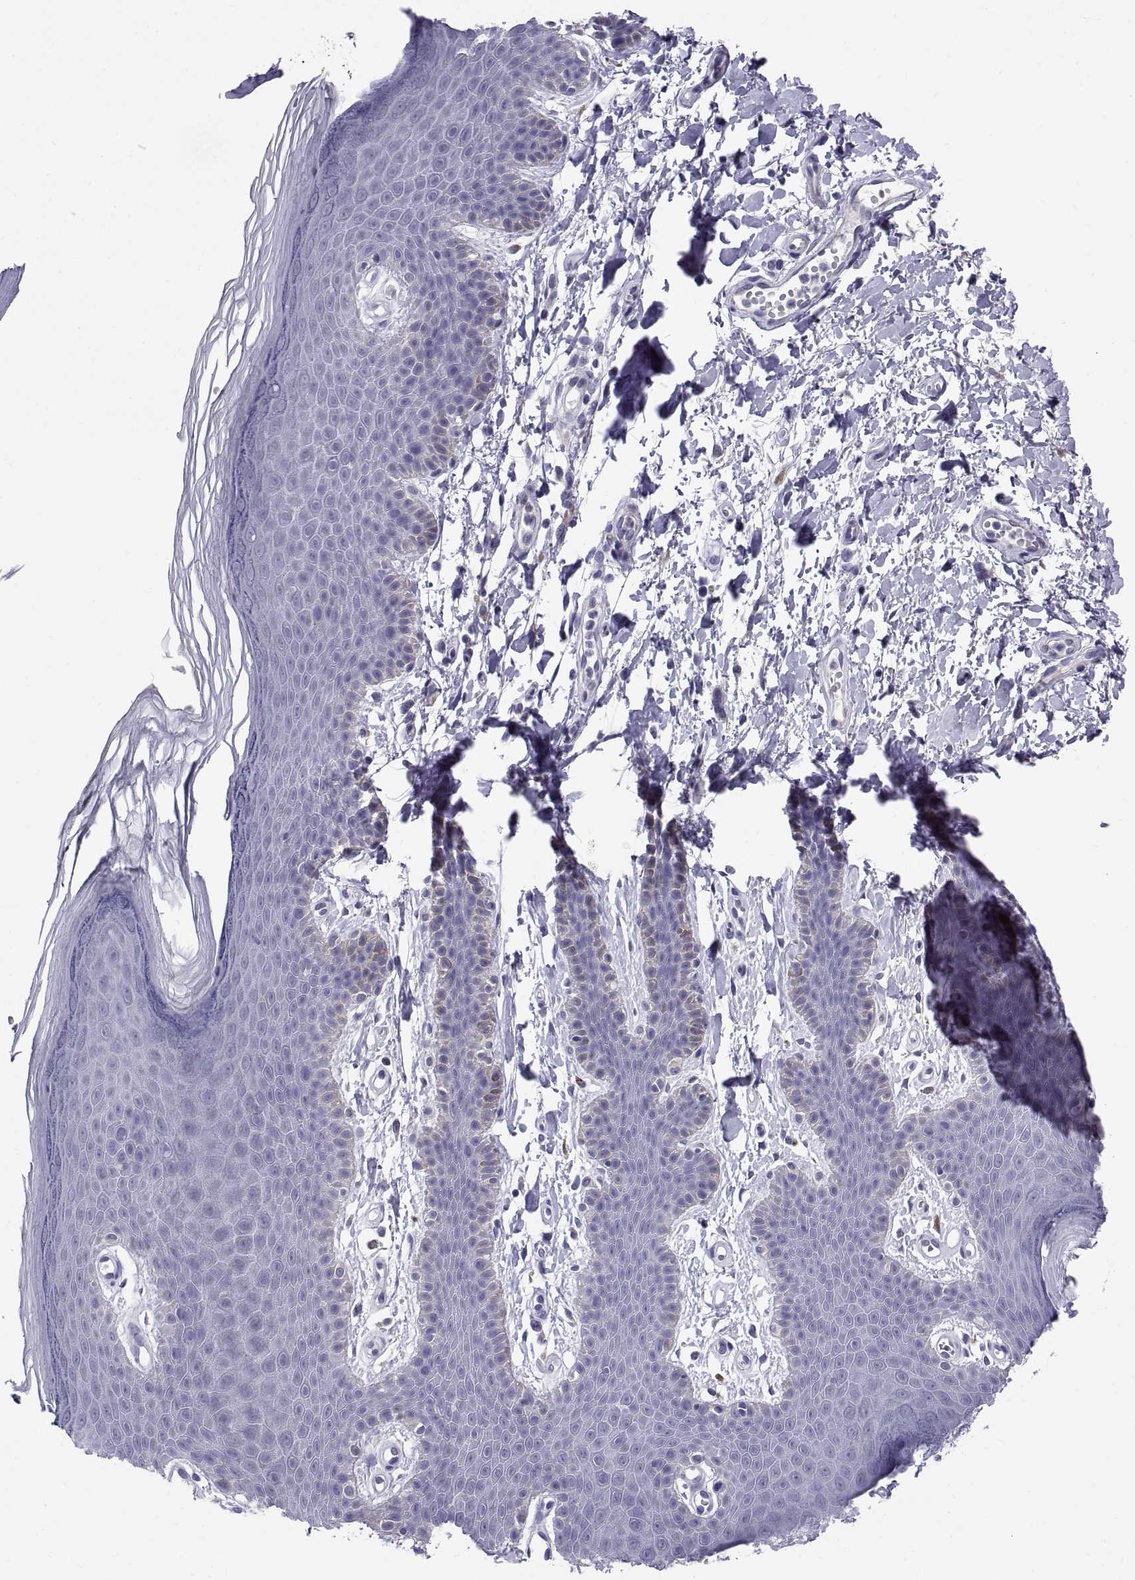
{"staining": {"intensity": "negative", "quantity": "none", "location": "none"}, "tissue": "skin", "cell_type": "Epidermal cells", "image_type": "normal", "snomed": [{"axis": "morphology", "description": "Normal tissue, NOS"}, {"axis": "topography", "description": "Anal"}], "caption": "High magnification brightfield microscopy of normal skin stained with DAB (brown) and counterstained with hematoxylin (blue): epidermal cells show no significant positivity.", "gene": "TEX13A", "patient": {"sex": "male", "age": 53}}